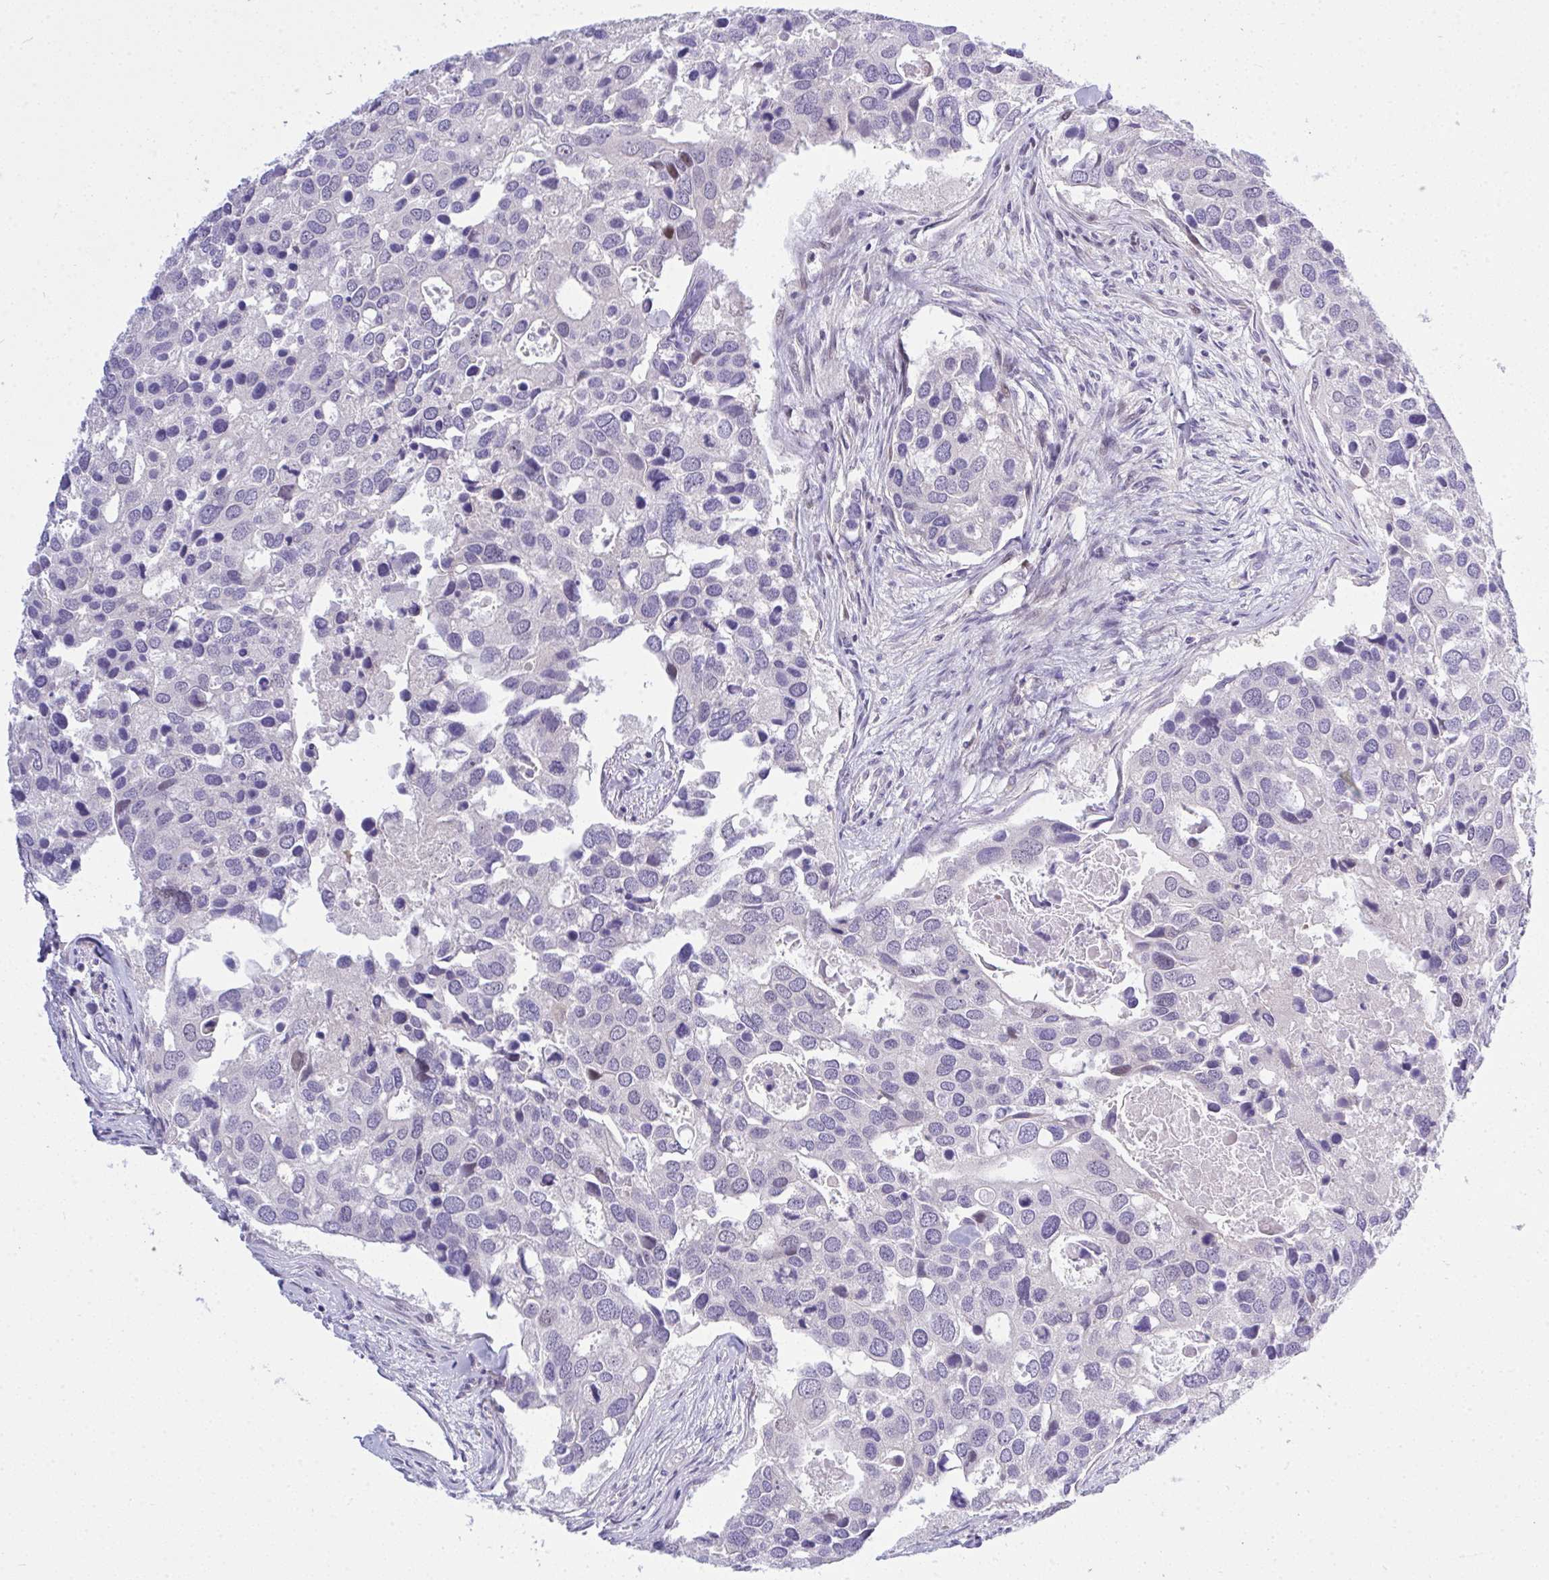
{"staining": {"intensity": "negative", "quantity": "none", "location": "none"}, "tissue": "breast cancer", "cell_type": "Tumor cells", "image_type": "cancer", "snomed": [{"axis": "morphology", "description": "Duct carcinoma"}, {"axis": "topography", "description": "Breast"}], "caption": "There is no significant positivity in tumor cells of breast invasive ductal carcinoma.", "gene": "ZNF554", "patient": {"sex": "female", "age": 83}}